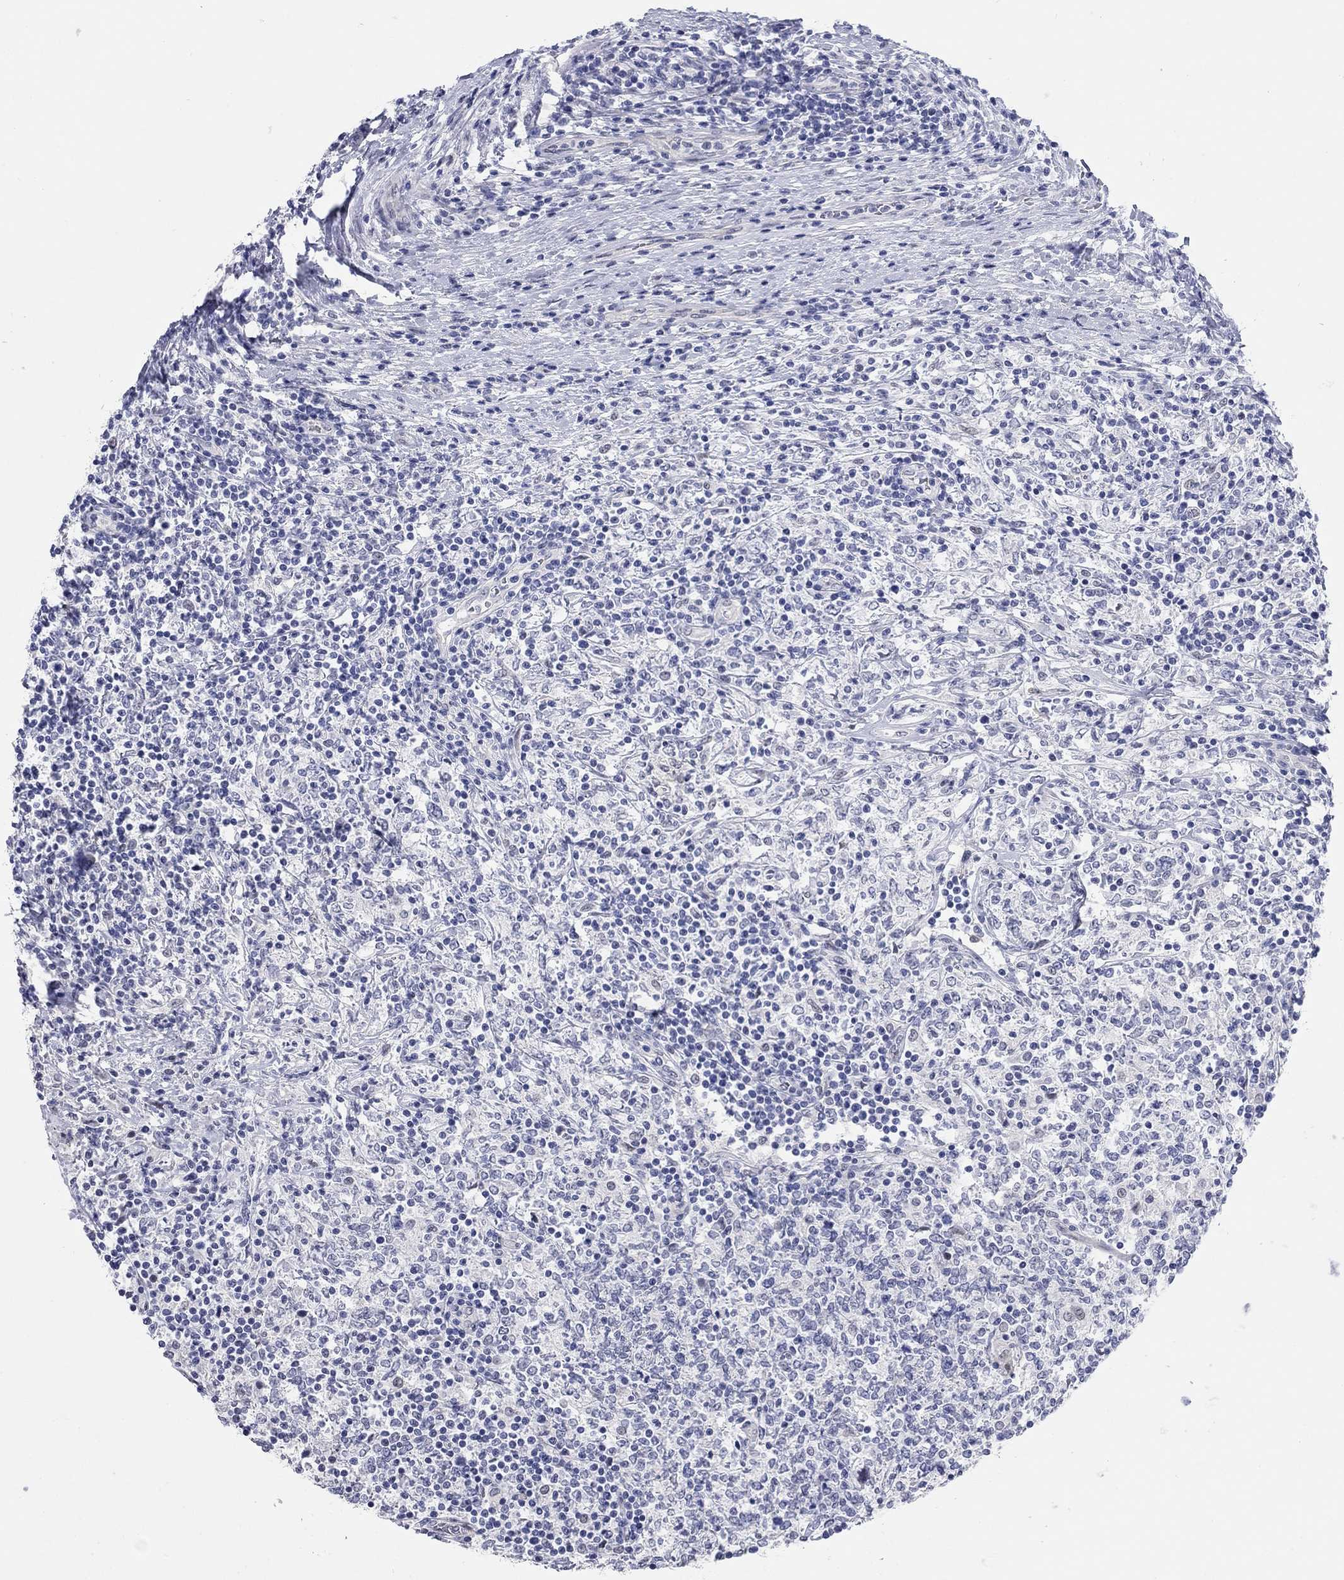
{"staining": {"intensity": "negative", "quantity": "none", "location": "none"}, "tissue": "lymphoma", "cell_type": "Tumor cells", "image_type": "cancer", "snomed": [{"axis": "morphology", "description": "Malignant lymphoma, non-Hodgkin's type, High grade"}, {"axis": "topography", "description": "Lymph node"}], "caption": "High power microscopy photomicrograph of an immunohistochemistry histopathology image of lymphoma, revealing no significant positivity in tumor cells. (DAB (3,3'-diaminobenzidine) immunohistochemistry (IHC) visualized using brightfield microscopy, high magnification).", "gene": "WASF3", "patient": {"sex": "female", "age": 84}}